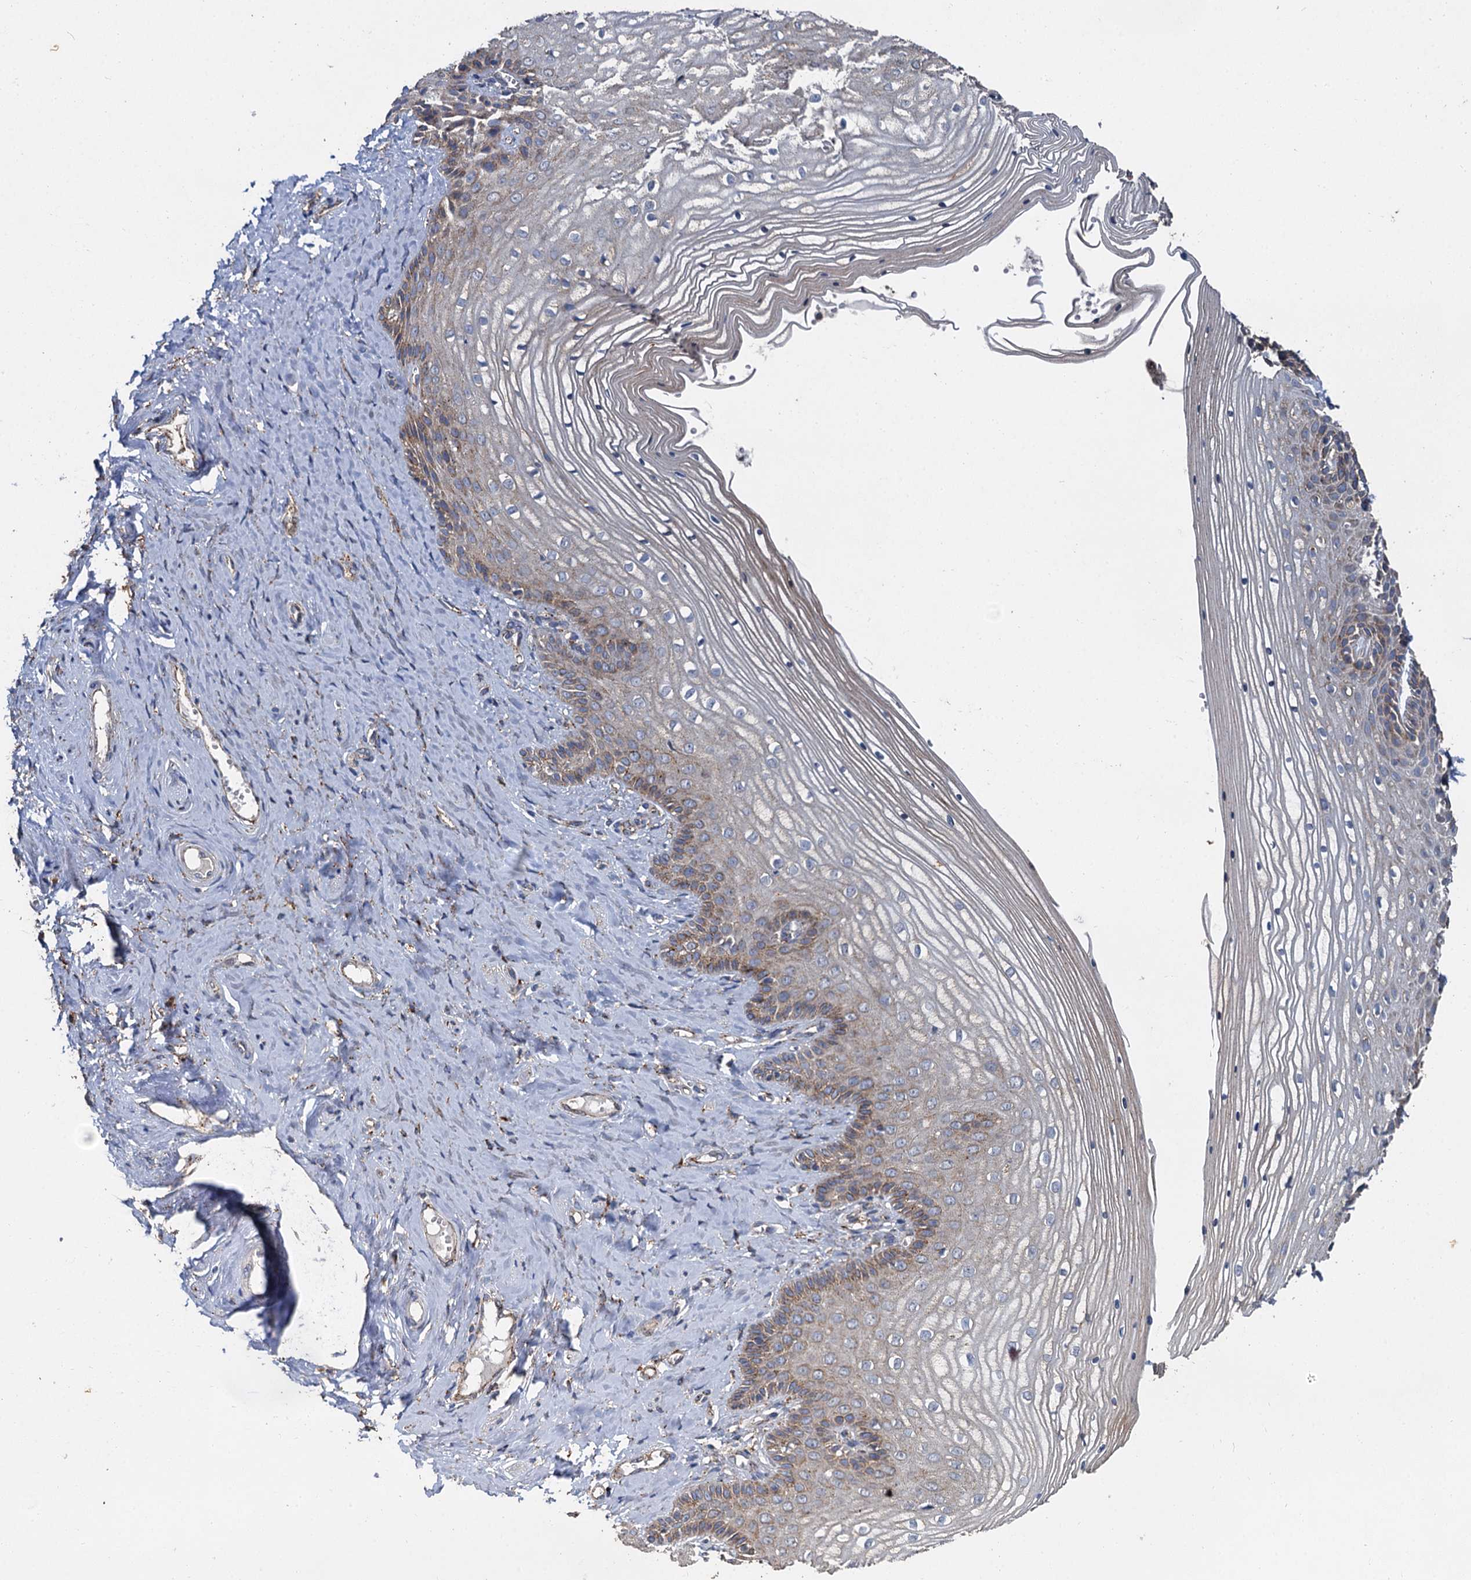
{"staining": {"intensity": "moderate", "quantity": "<25%", "location": "cytoplasmic/membranous"}, "tissue": "vagina", "cell_type": "Squamous epithelial cells", "image_type": "normal", "snomed": [{"axis": "morphology", "description": "Normal tissue, NOS"}, {"axis": "topography", "description": "Vagina"}, {"axis": "topography", "description": "Cervix"}], "caption": "A brown stain labels moderate cytoplasmic/membranous staining of a protein in squamous epithelial cells of benign human vagina. The protein of interest is stained brown, and the nuclei are stained in blue (DAB IHC with brightfield microscopy, high magnification).", "gene": "GBA1", "patient": {"sex": "female", "age": 40}}